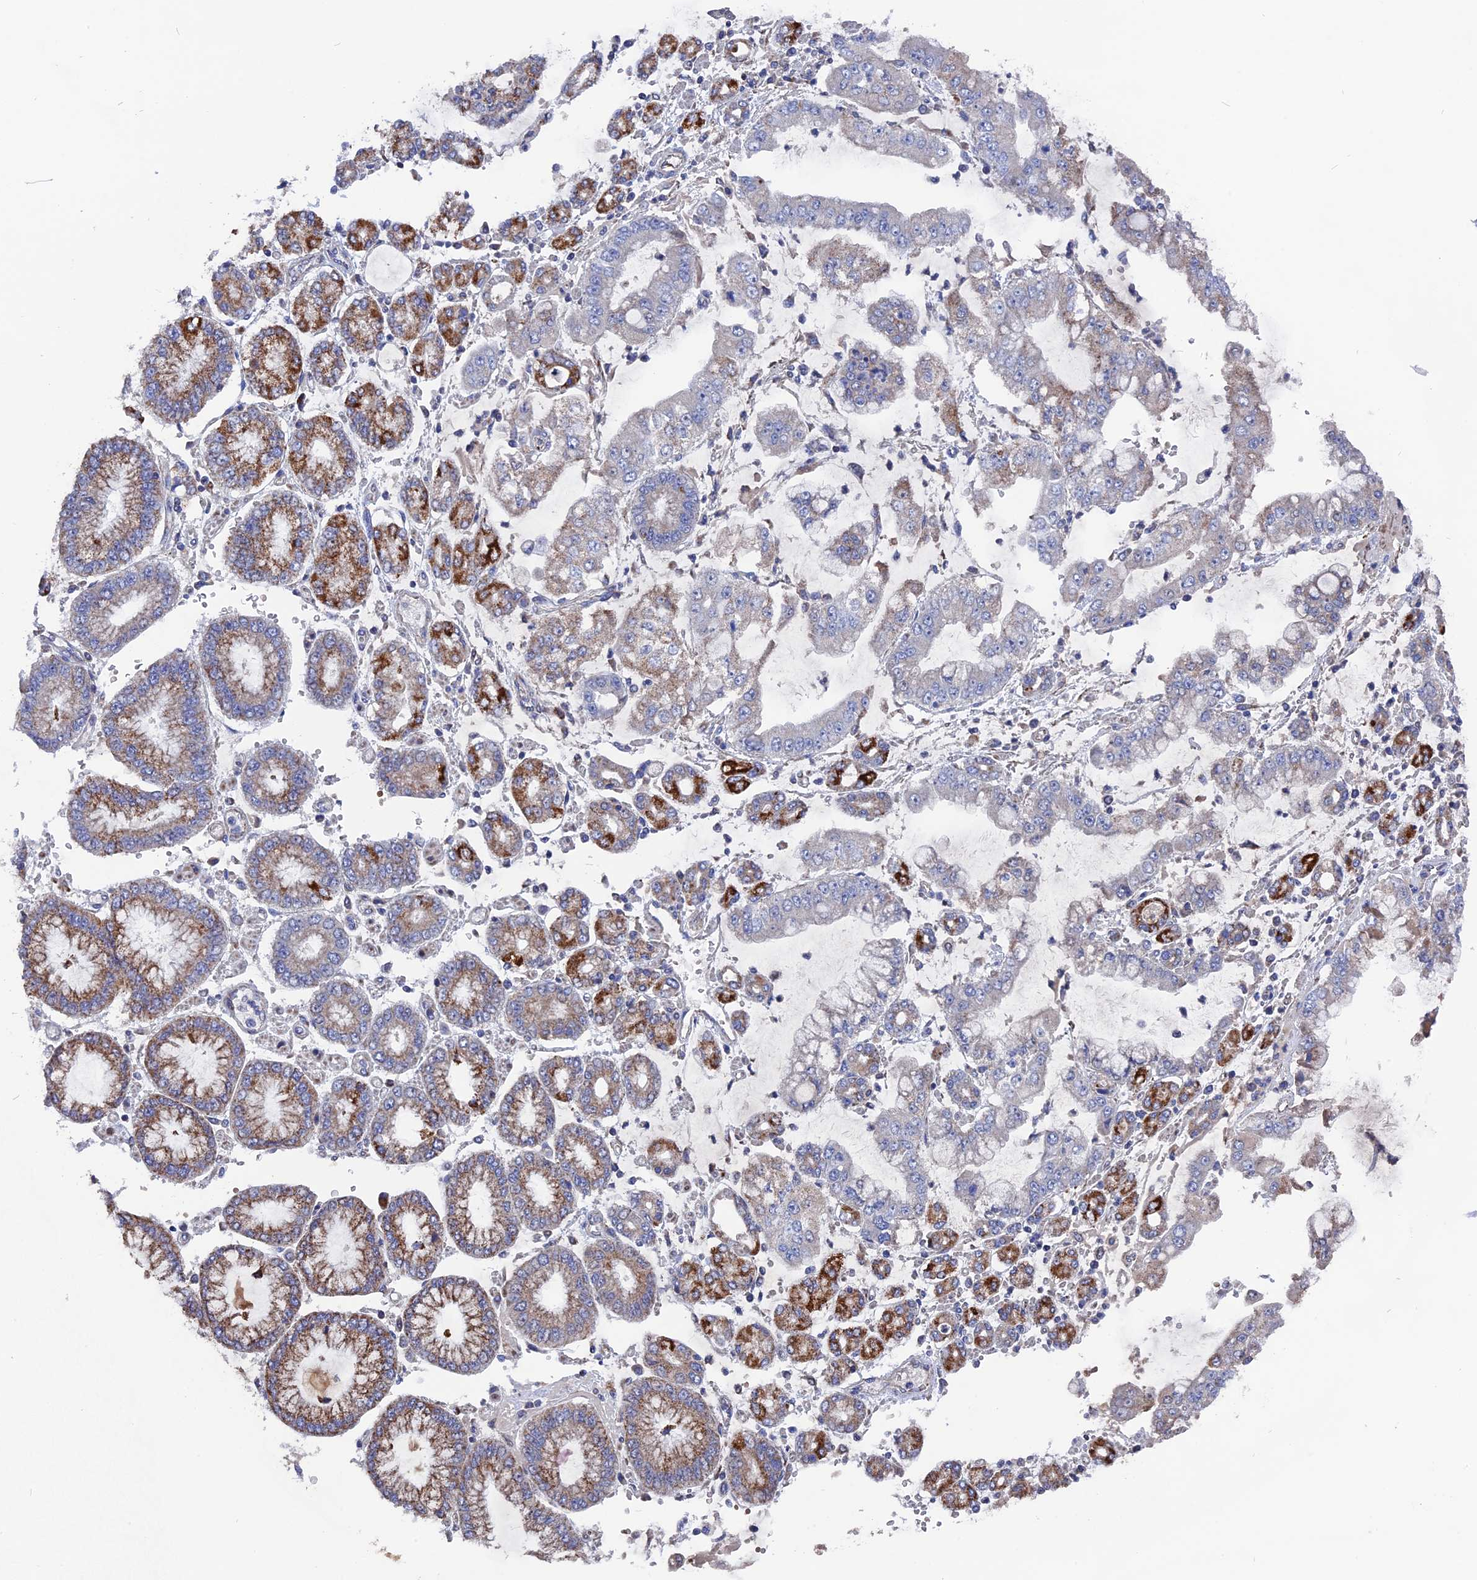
{"staining": {"intensity": "weak", "quantity": "<25%", "location": "cytoplasmic/membranous"}, "tissue": "stomach cancer", "cell_type": "Tumor cells", "image_type": "cancer", "snomed": [{"axis": "morphology", "description": "Adenocarcinoma, NOS"}, {"axis": "topography", "description": "Stomach"}], "caption": "Tumor cells are negative for brown protein staining in adenocarcinoma (stomach). The staining is performed using DAB brown chromogen with nuclei counter-stained in using hematoxylin.", "gene": "TGFA", "patient": {"sex": "male", "age": 76}}